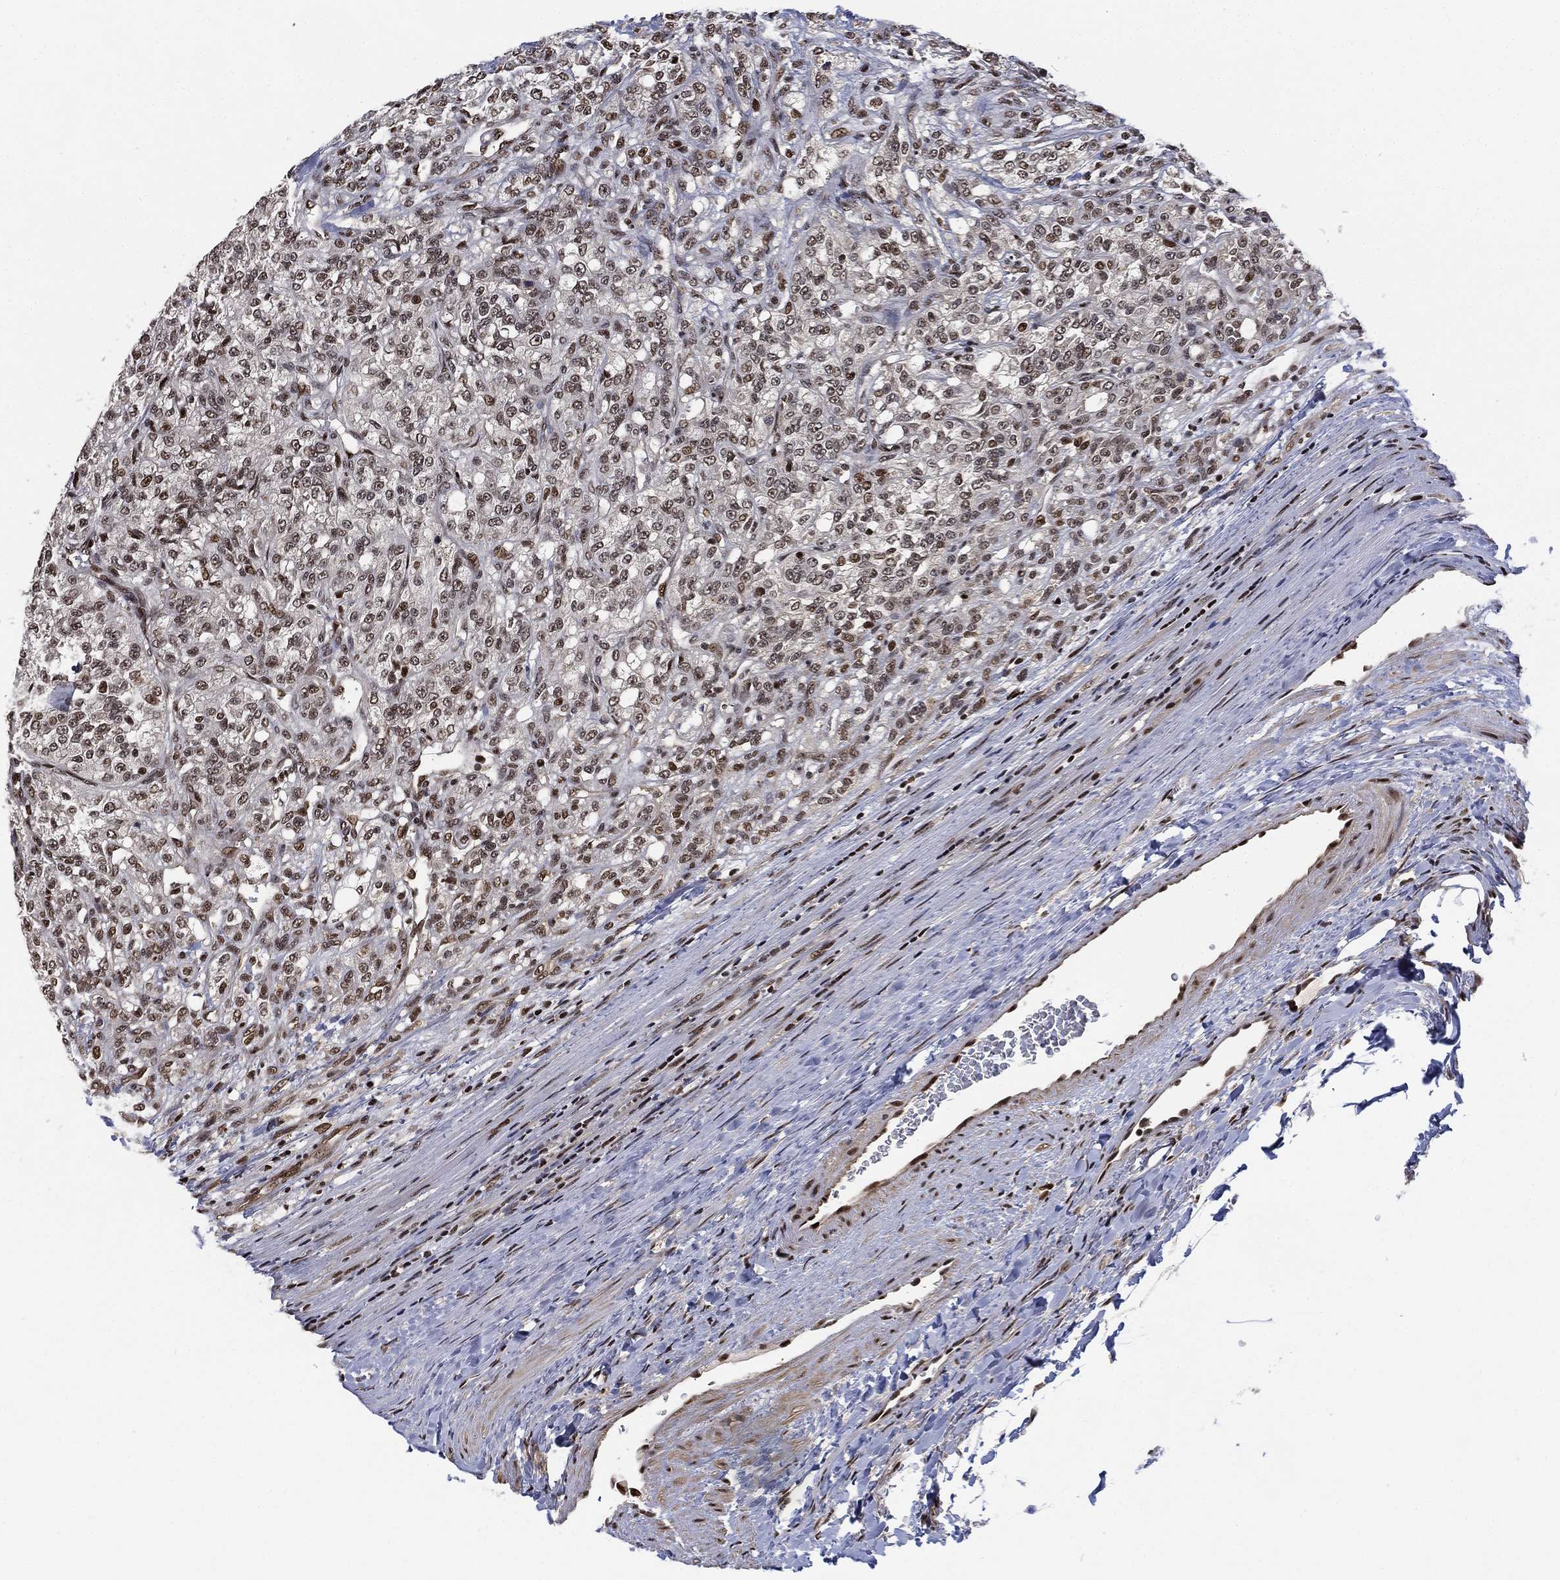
{"staining": {"intensity": "moderate", "quantity": "25%-75%", "location": "nuclear"}, "tissue": "renal cancer", "cell_type": "Tumor cells", "image_type": "cancer", "snomed": [{"axis": "morphology", "description": "Adenocarcinoma, NOS"}, {"axis": "topography", "description": "Kidney"}], "caption": "Human renal cancer (adenocarcinoma) stained with a brown dye displays moderate nuclear positive positivity in approximately 25%-75% of tumor cells.", "gene": "ZSCAN30", "patient": {"sex": "female", "age": 63}}